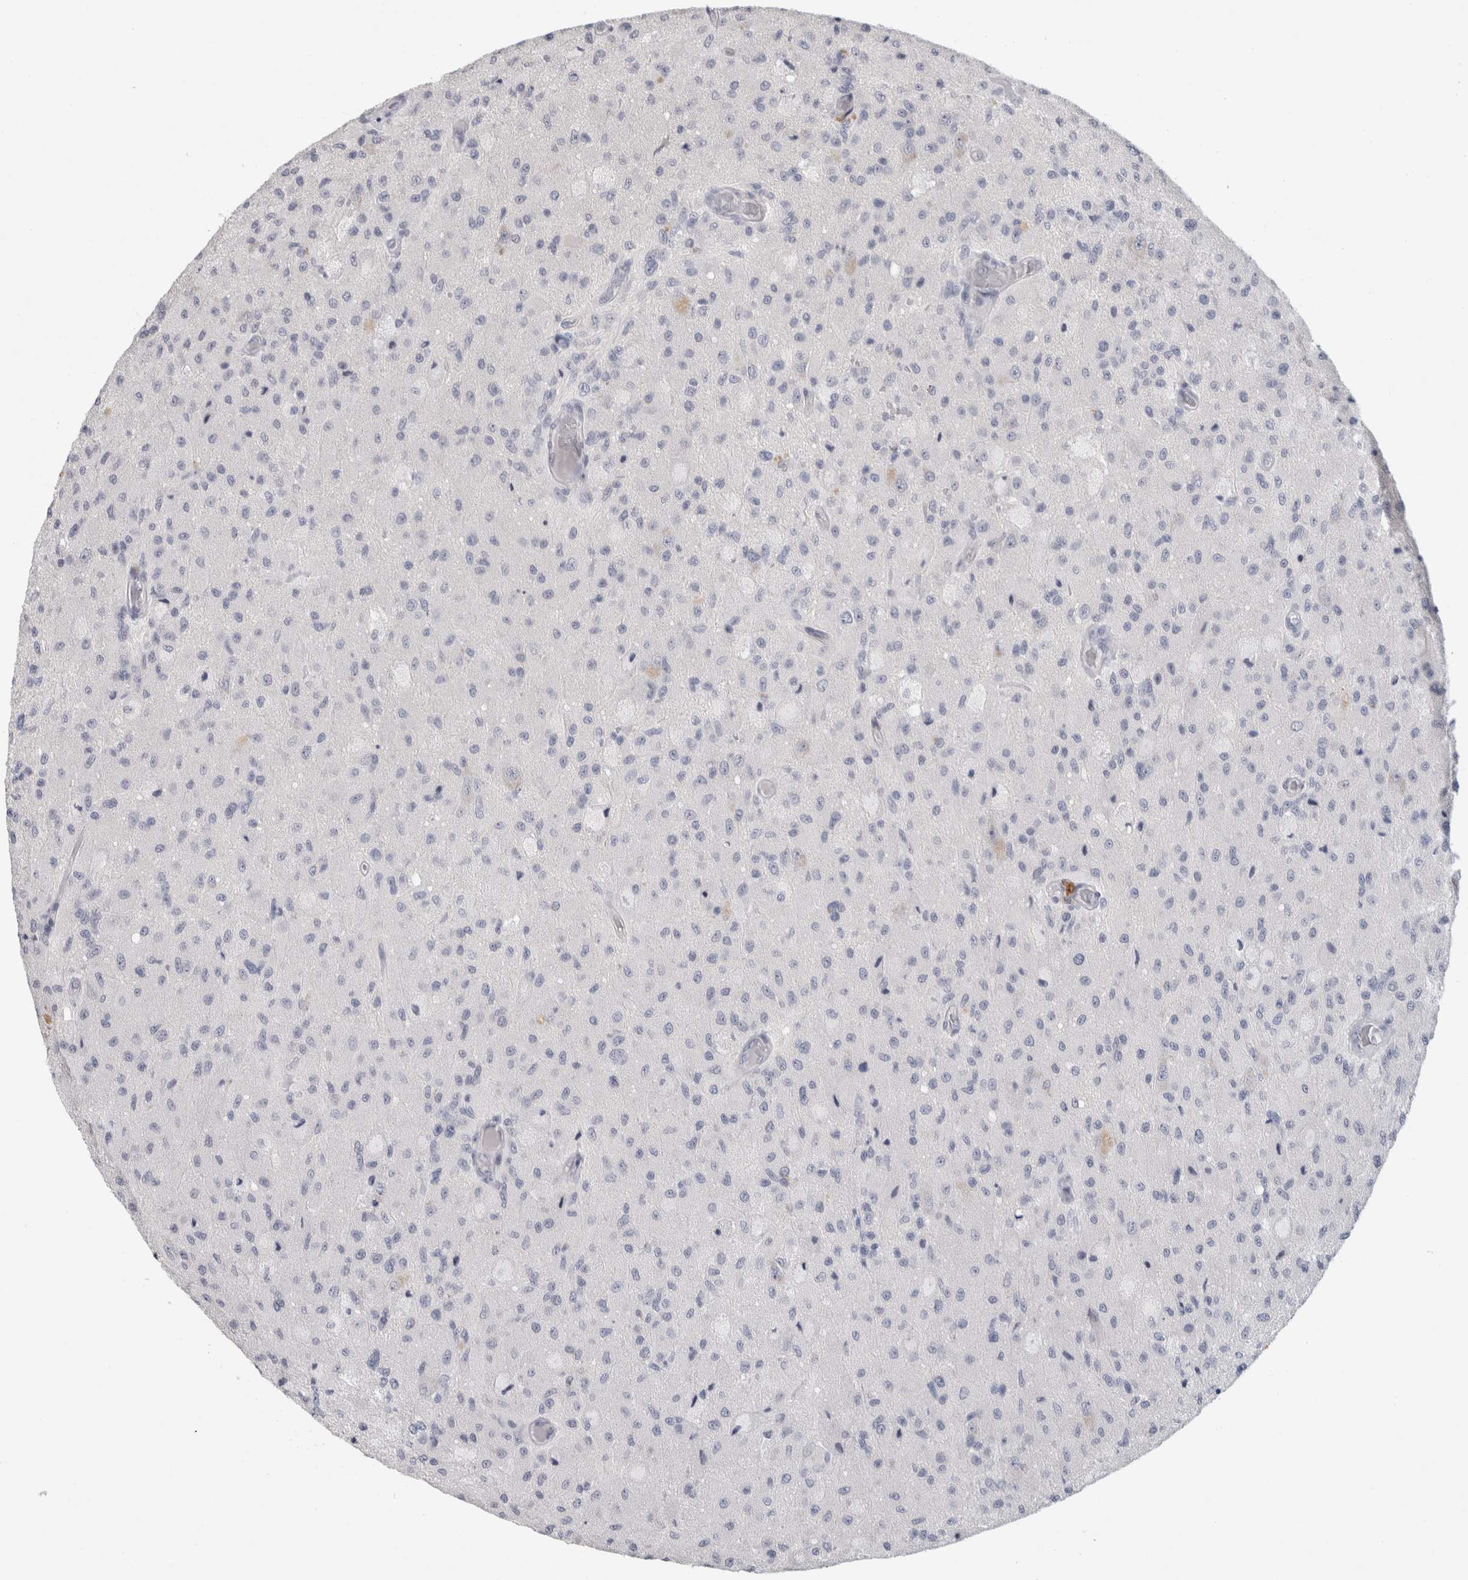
{"staining": {"intensity": "negative", "quantity": "none", "location": "none"}, "tissue": "glioma", "cell_type": "Tumor cells", "image_type": "cancer", "snomed": [{"axis": "morphology", "description": "Normal tissue, NOS"}, {"axis": "morphology", "description": "Glioma, malignant, High grade"}, {"axis": "topography", "description": "Cerebral cortex"}], "caption": "Malignant glioma (high-grade) was stained to show a protein in brown. There is no significant positivity in tumor cells. Brightfield microscopy of immunohistochemistry (IHC) stained with DAB (3,3'-diaminobenzidine) (brown) and hematoxylin (blue), captured at high magnification.", "gene": "TONSL", "patient": {"sex": "male", "age": 77}}